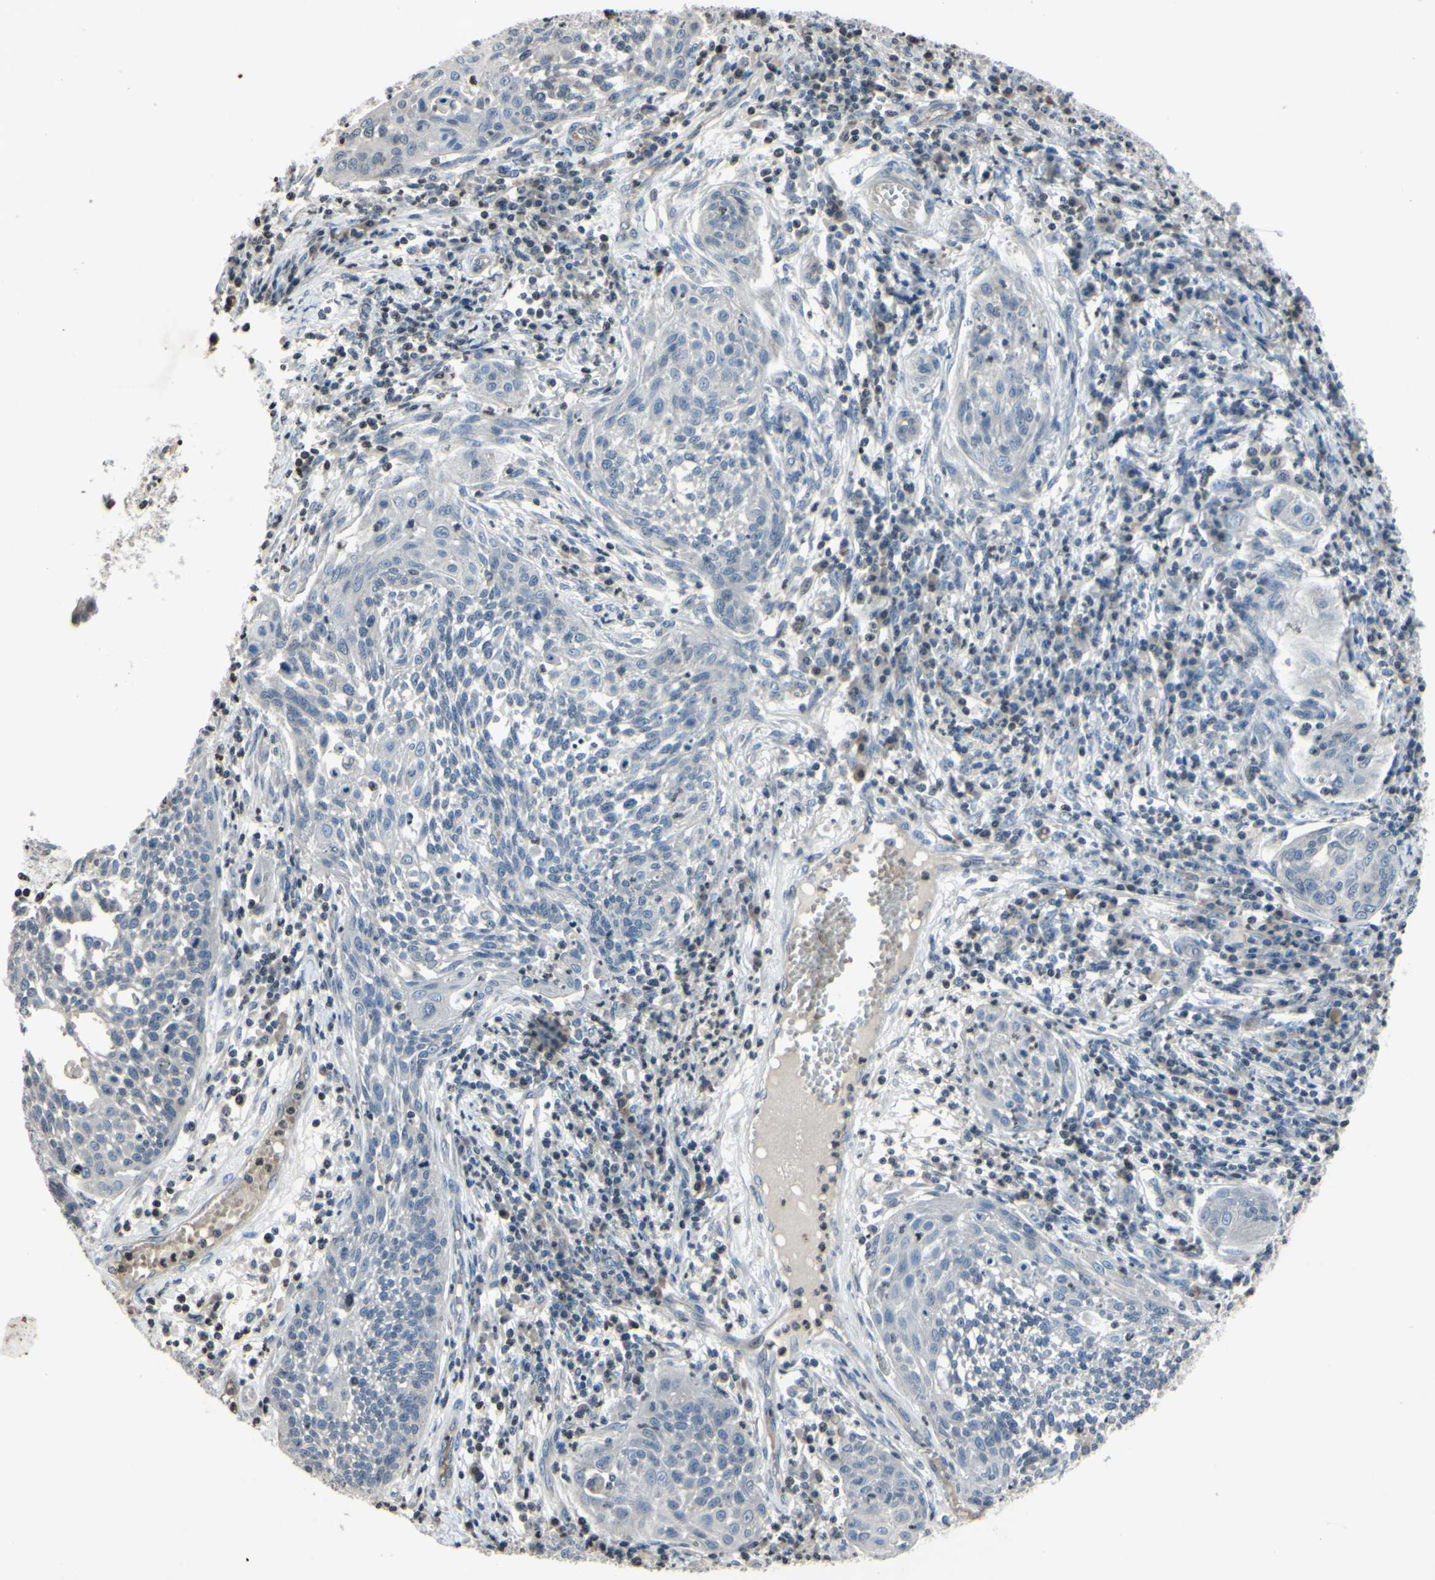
{"staining": {"intensity": "negative", "quantity": "none", "location": "none"}, "tissue": "cervical cancer", "cell_type": "Tumor cells", "image_type": "cancer", "snomed": [{"axis": "morphology", "description": "Squamous cell carcinoma, NOS"}, {"axis": "topography", "description": "Cervix"}], "caption": "Tumor cells are negative for protein expression in human cervical squamous cell carcinoma.", "gene": "ARG1", "patient": {"sex": "female", "age": 34}}